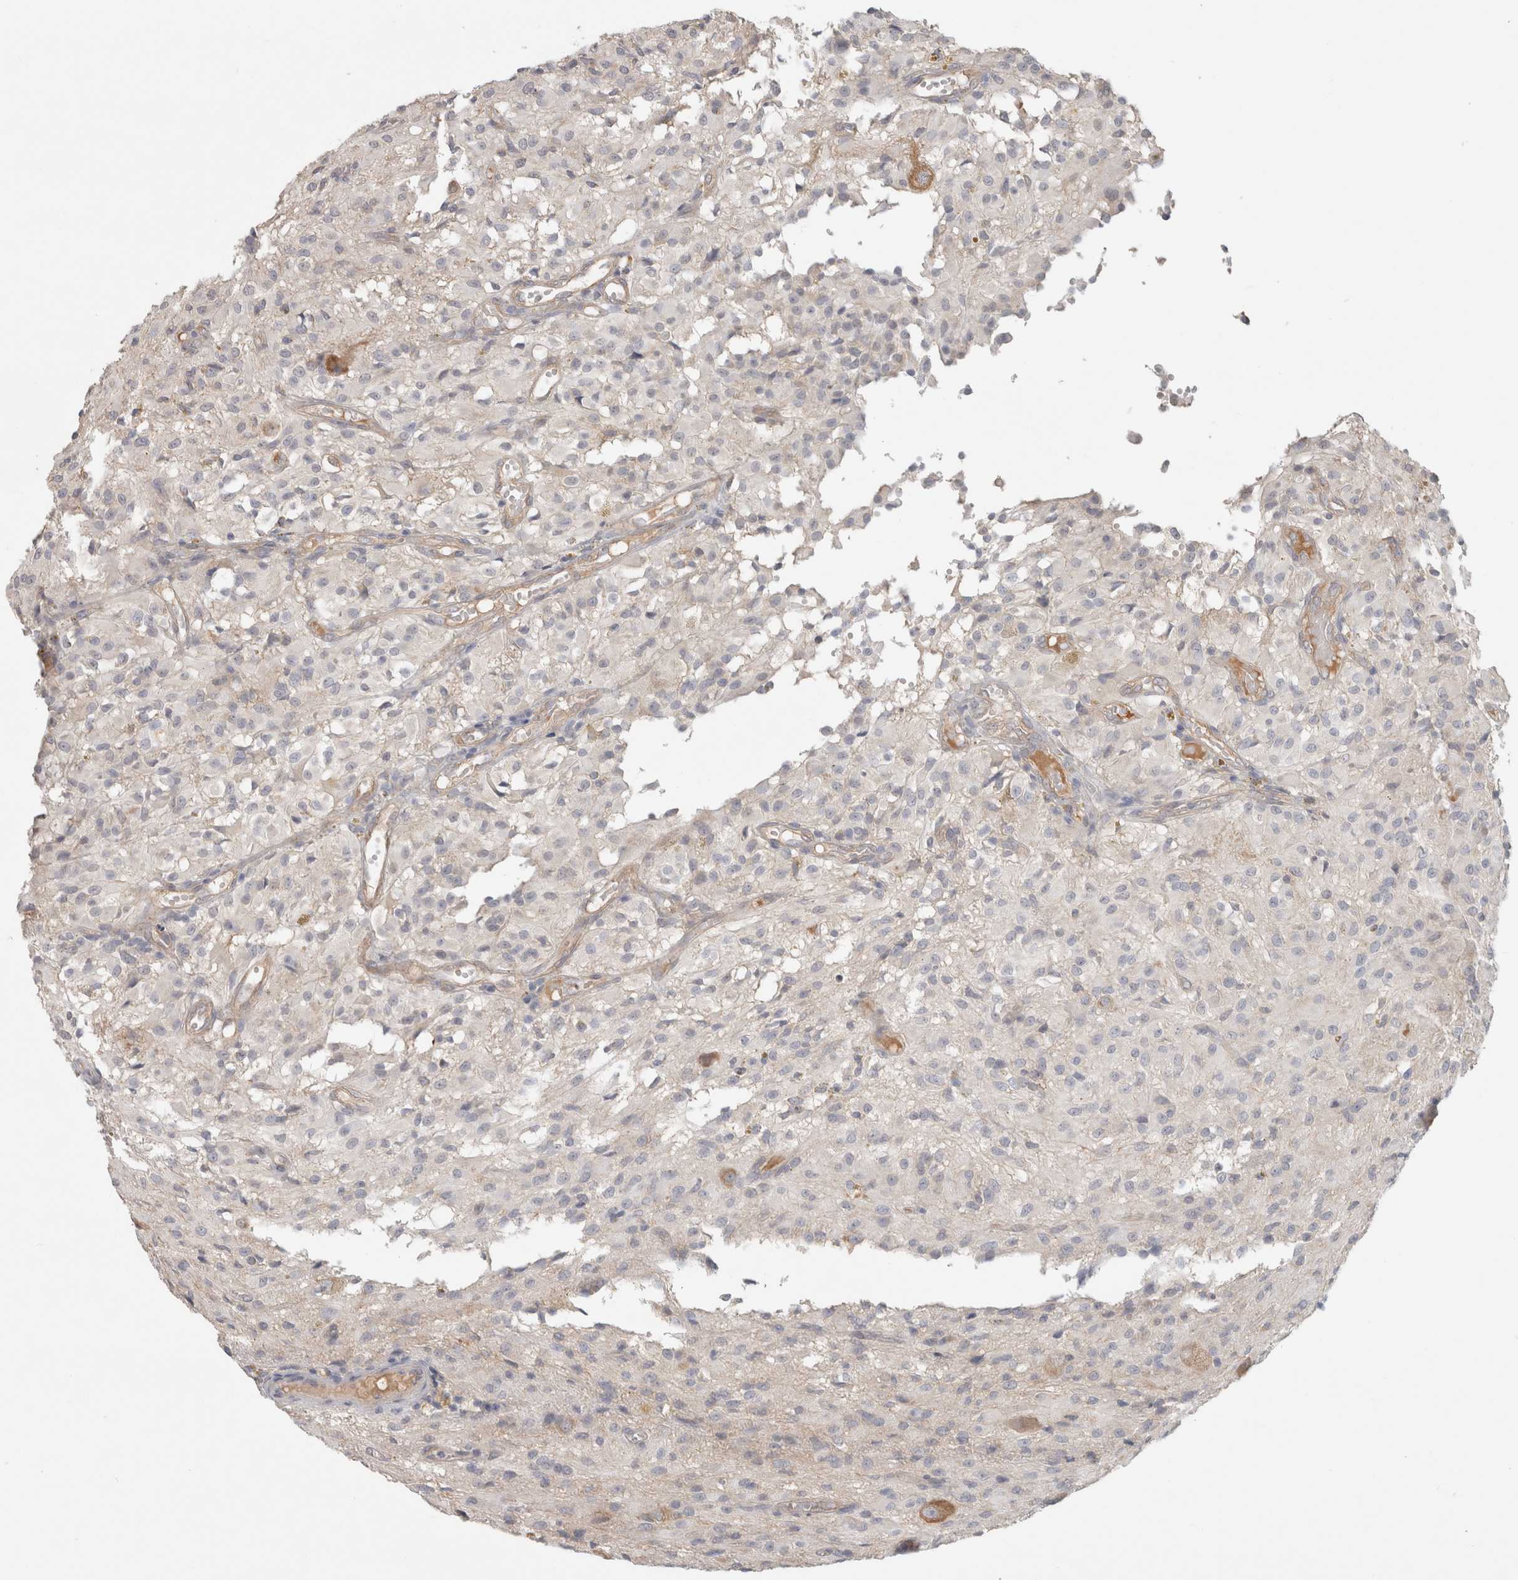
{"staining": {"intensity": "negative", "quantity": "none", "location": "none"}, "tissue": "glioma", "cell_type": "Tumor cells", "image_type": "cancer", "snomed": [{"axis": "morphology", "description": "Glioma, malignant, High grade"}, {"axis": "topography", "description": "Brain"}], "caption": "Image shows no protein expression in tumor cells of malignant glioma (high-grade) tissue.", "gene": "RASAL2", "patient": {"sex": "female", "age": 59}}